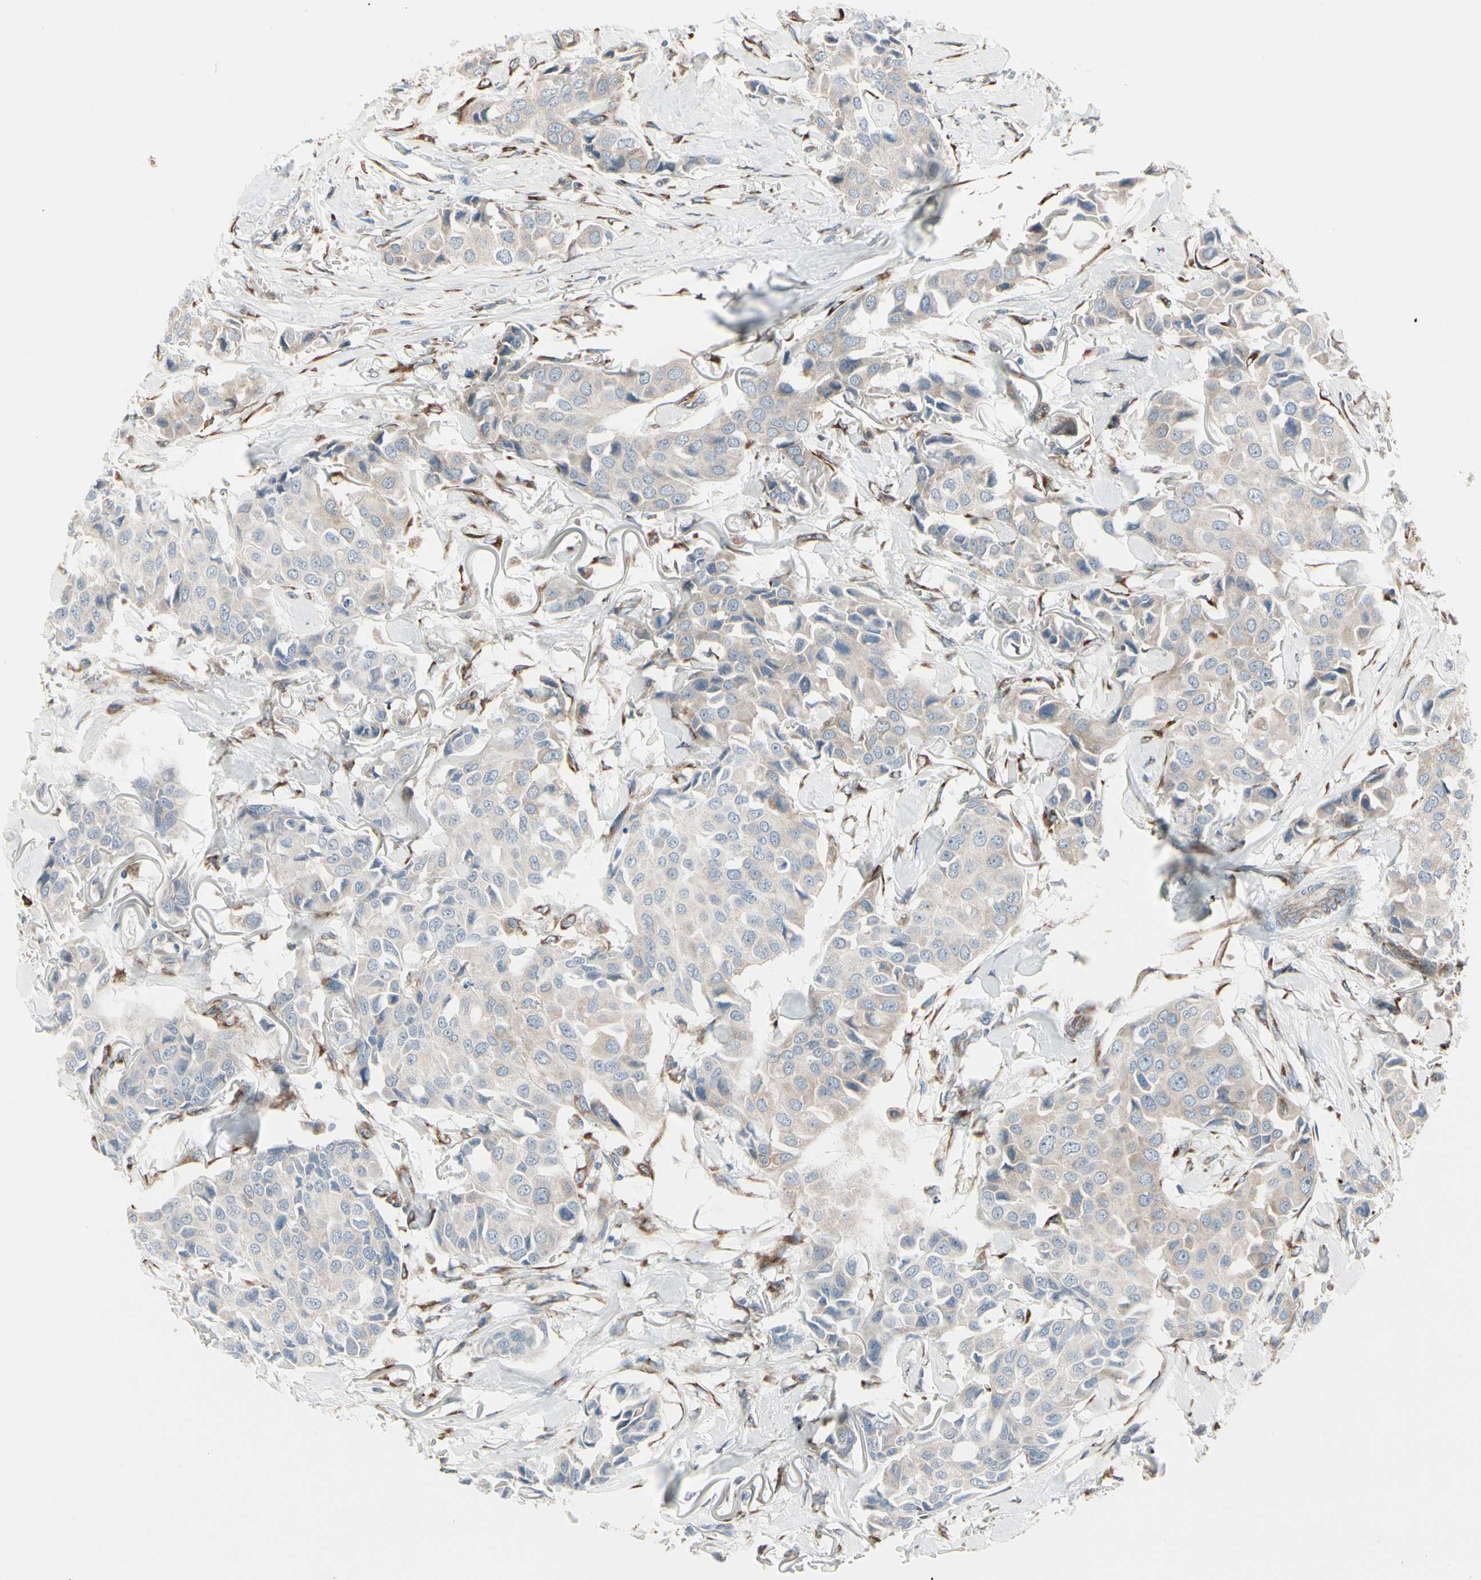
{"staining": {"intensity": "weak", "quantity": "25%-75%", "location": "cytoplasmic/membranous"}, "tissue": "breast cancer", "cell_type": "Tumor cells", "image_type": "cancer", "snomed": [{"axis": "morphology", "description": "Duct carcinoma"}, {"axis": "topography", "description": "Breast"}], "caption": "IHC of human breast cancer (intraductal carcinoma) displays low levels of weak cytoplasmic/membranous expression in approximately 25%-75% of tumor cells.", "gene": "FNDC3A", "patient": {"sex": "female", "age": 80}}